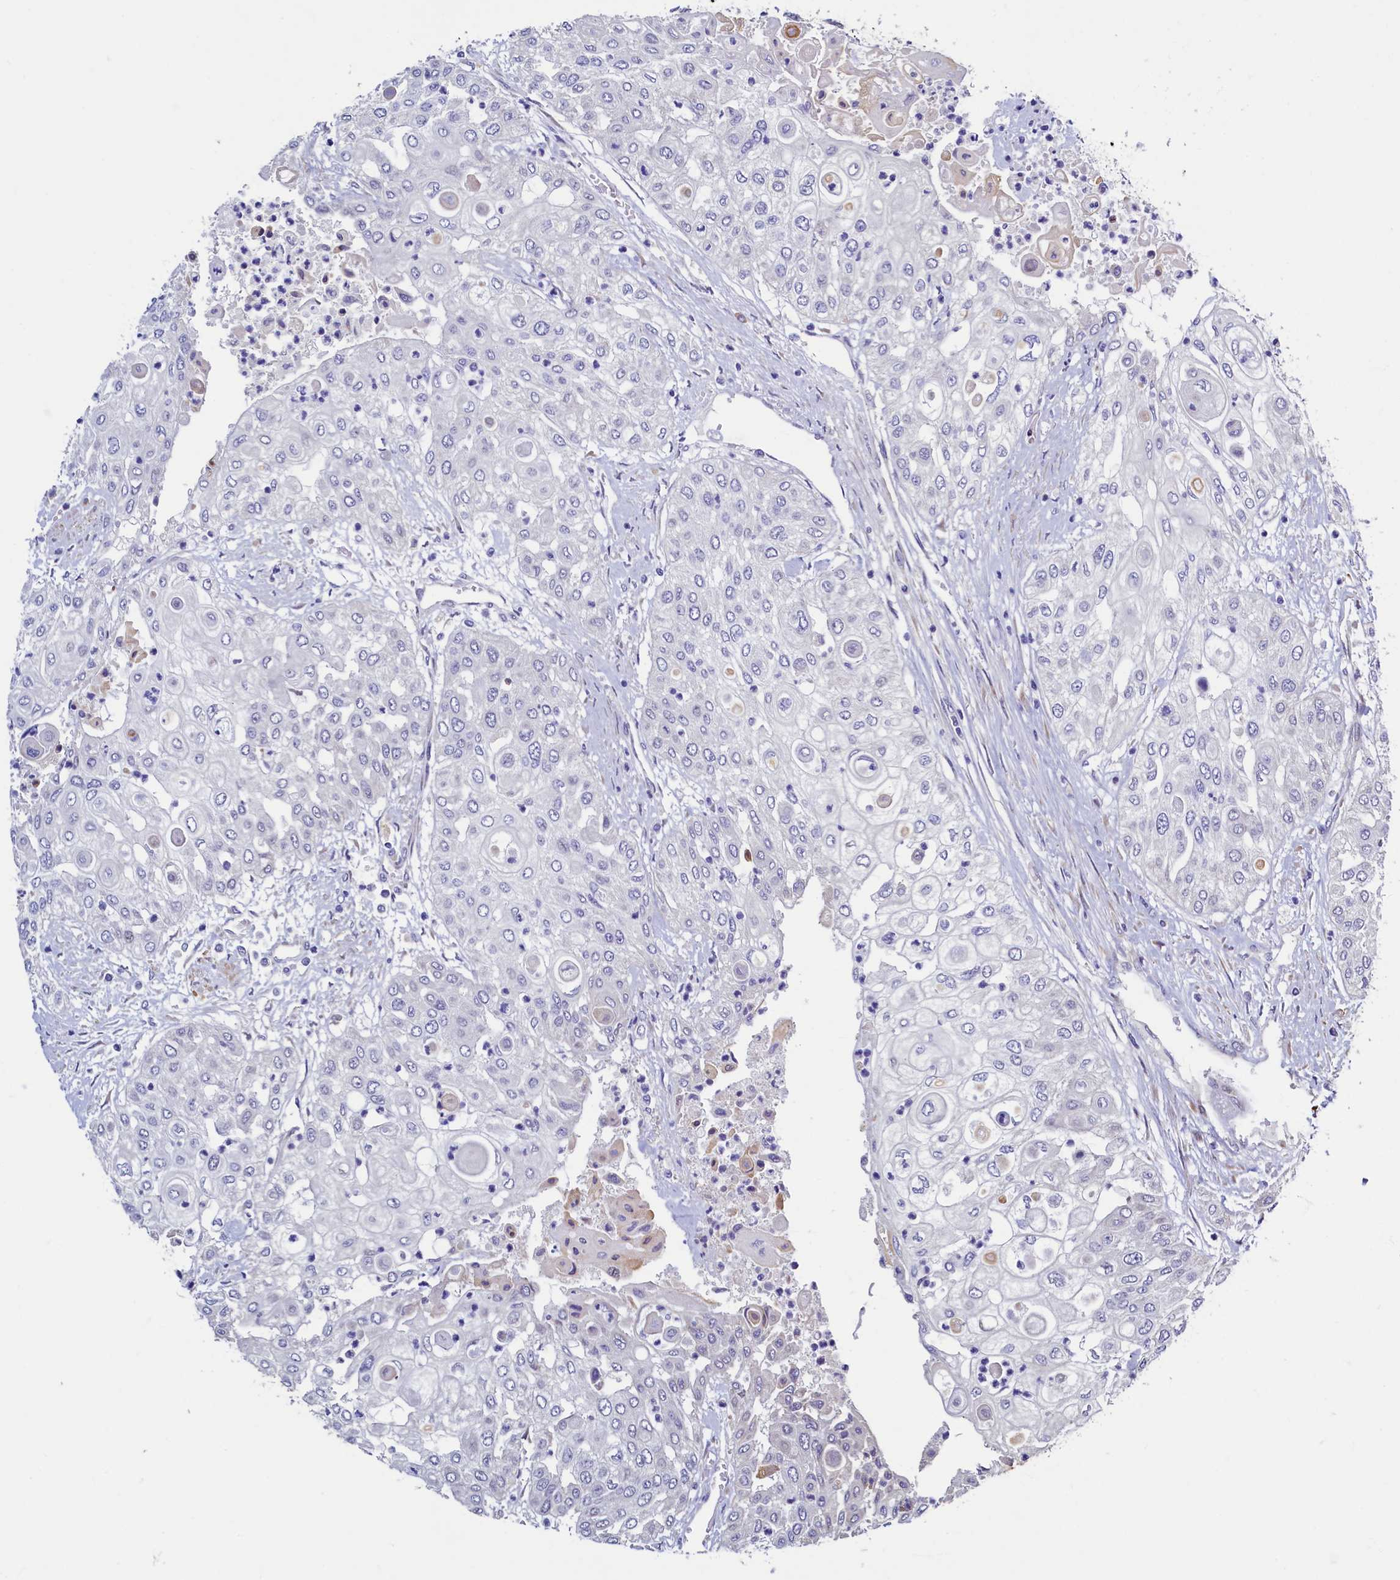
{"staining": {"intensity": "negative", "quantity": "none", "location": "none"}, "tissue": "urothelial cancer", "cell_type": "Tumor cells", "image_type": "cancer", "snomed": [{"axis": "morphology", "description": "Urothelial carcinoma, High grade"}, {"axis": "topography", "description": "Urinary bladder"}], "caption": "This is an IHC image of human urothelial carcinoma (high-grade). There is no positivity in tumor cells.", "gene": "SLC16A14", "patient": {"sex": "female", "age": 79}}